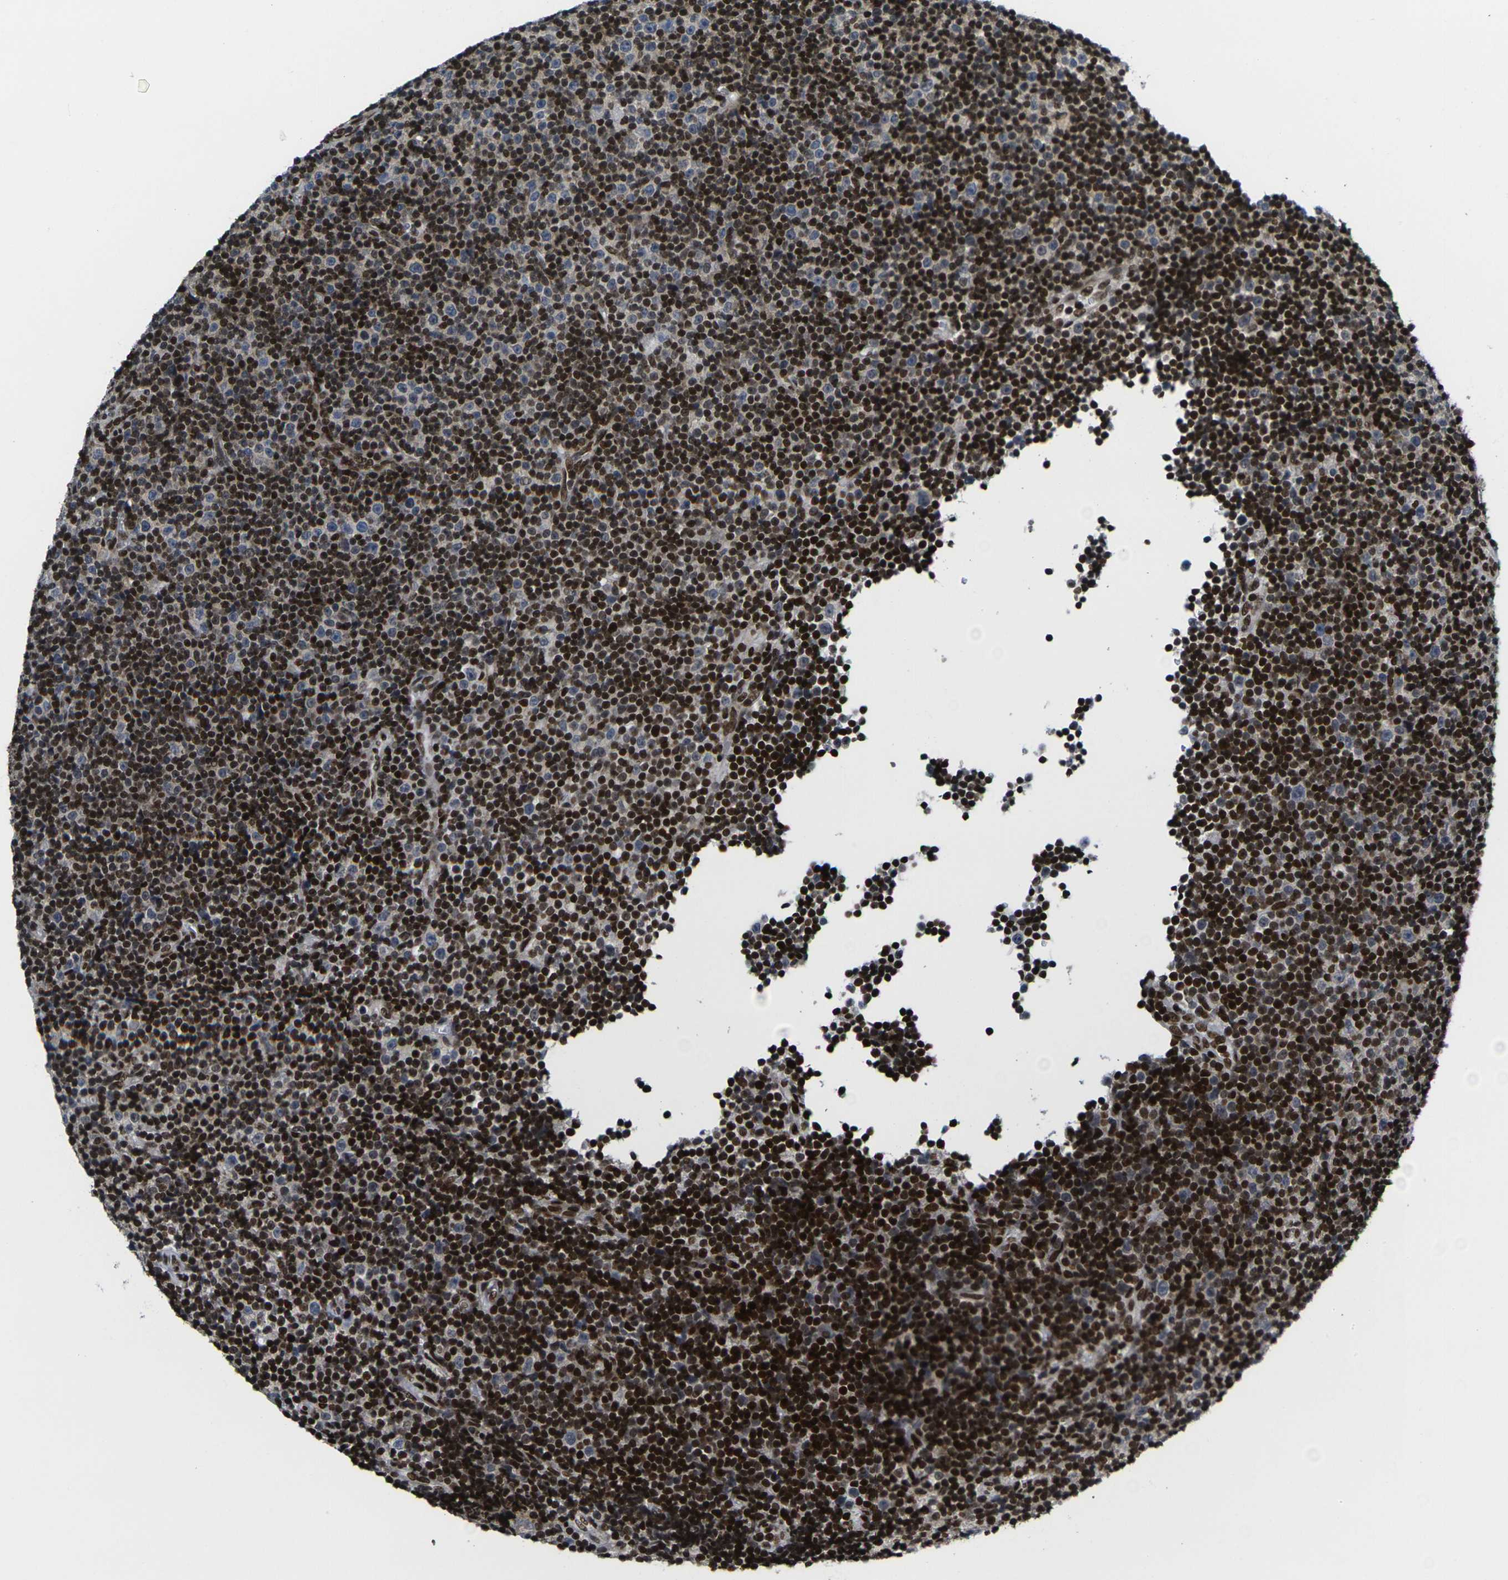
{"staining": {"intensity": "strong", "quantity": ">75%", "location": "nuclear"}, "tissue": "lymphoma", "cell_type": "Tumor cells", "image_type": "cancer", "snomed": [{"axis": "morphology", "description": "Malignant lymphoma, non-Hodgkin's type, Low grade"}, {"axis": "topography", "description": "Lymph node"}], "caption": "An IHC photomicrograph of neoplastic tissue is shown. Protein staining in brown highlights strong nuclear positivity in low-grade malignant lymphoma, non-Hodgkin's type within tumor cells.", "gene": "H1-10", "patient": {"sex": "female", "age": 67}}